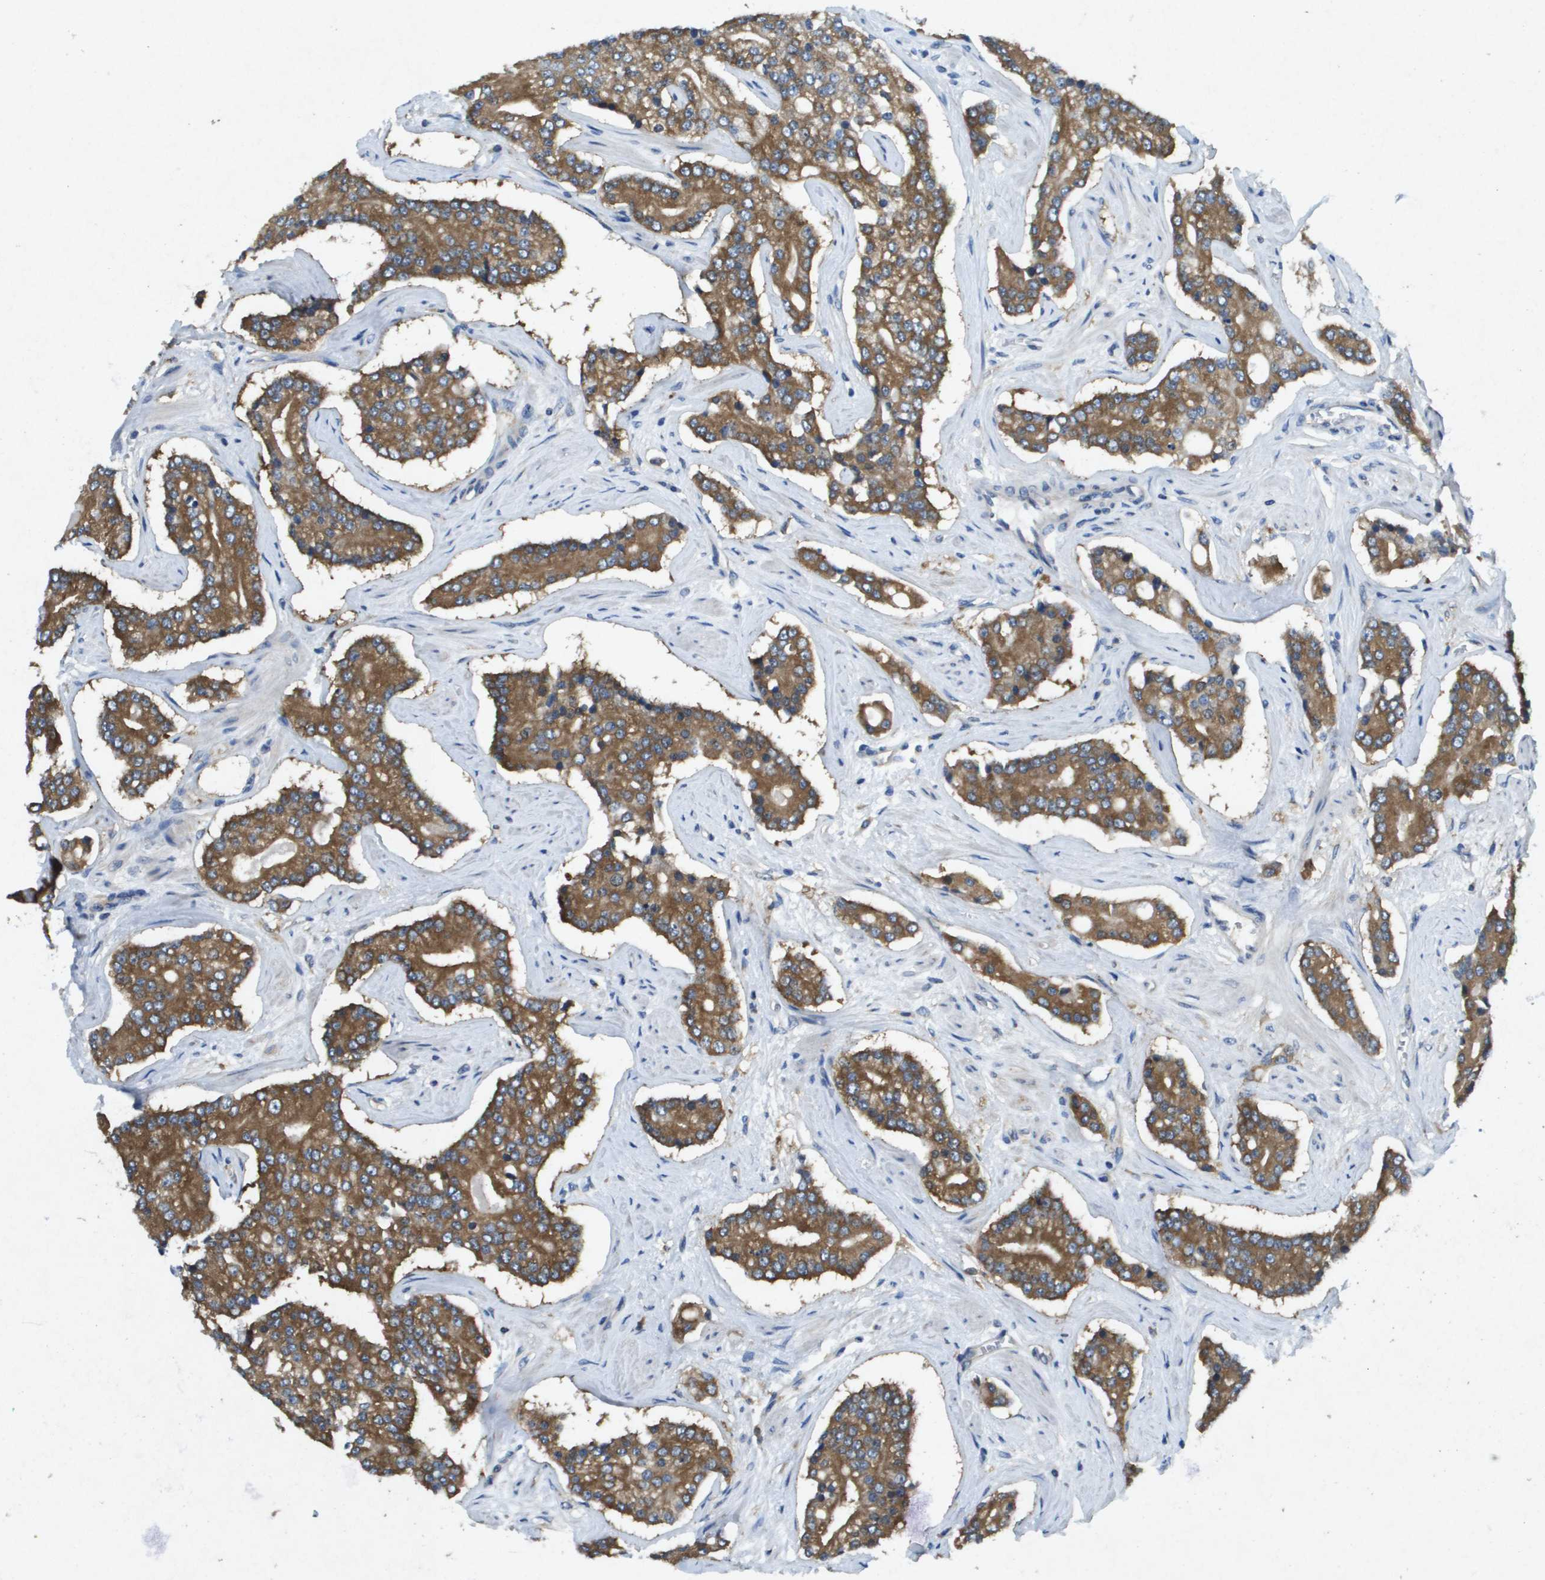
{"staining": {"intensity": "strong", "quantity": ">75%", "location": "cytoplasmic/membranous"}, "tissue": "prostate cancer", "cell_type": "Tumor cells", "image_type": "cancer", "snomed": [{"axis": "morphology", "description": "Adenocarcinoma, High grade"}, {"axis": "topography", "description": "Prostate"}], "caption": "The immunohistochemical stain shows strong cytoplasmic/membranous positivity in tumor cells of prostate cancer (high-grade adenocarcinoma) tissue.", "gene": "PTPRT", "patient": {"sex": "male", "age": 71}}